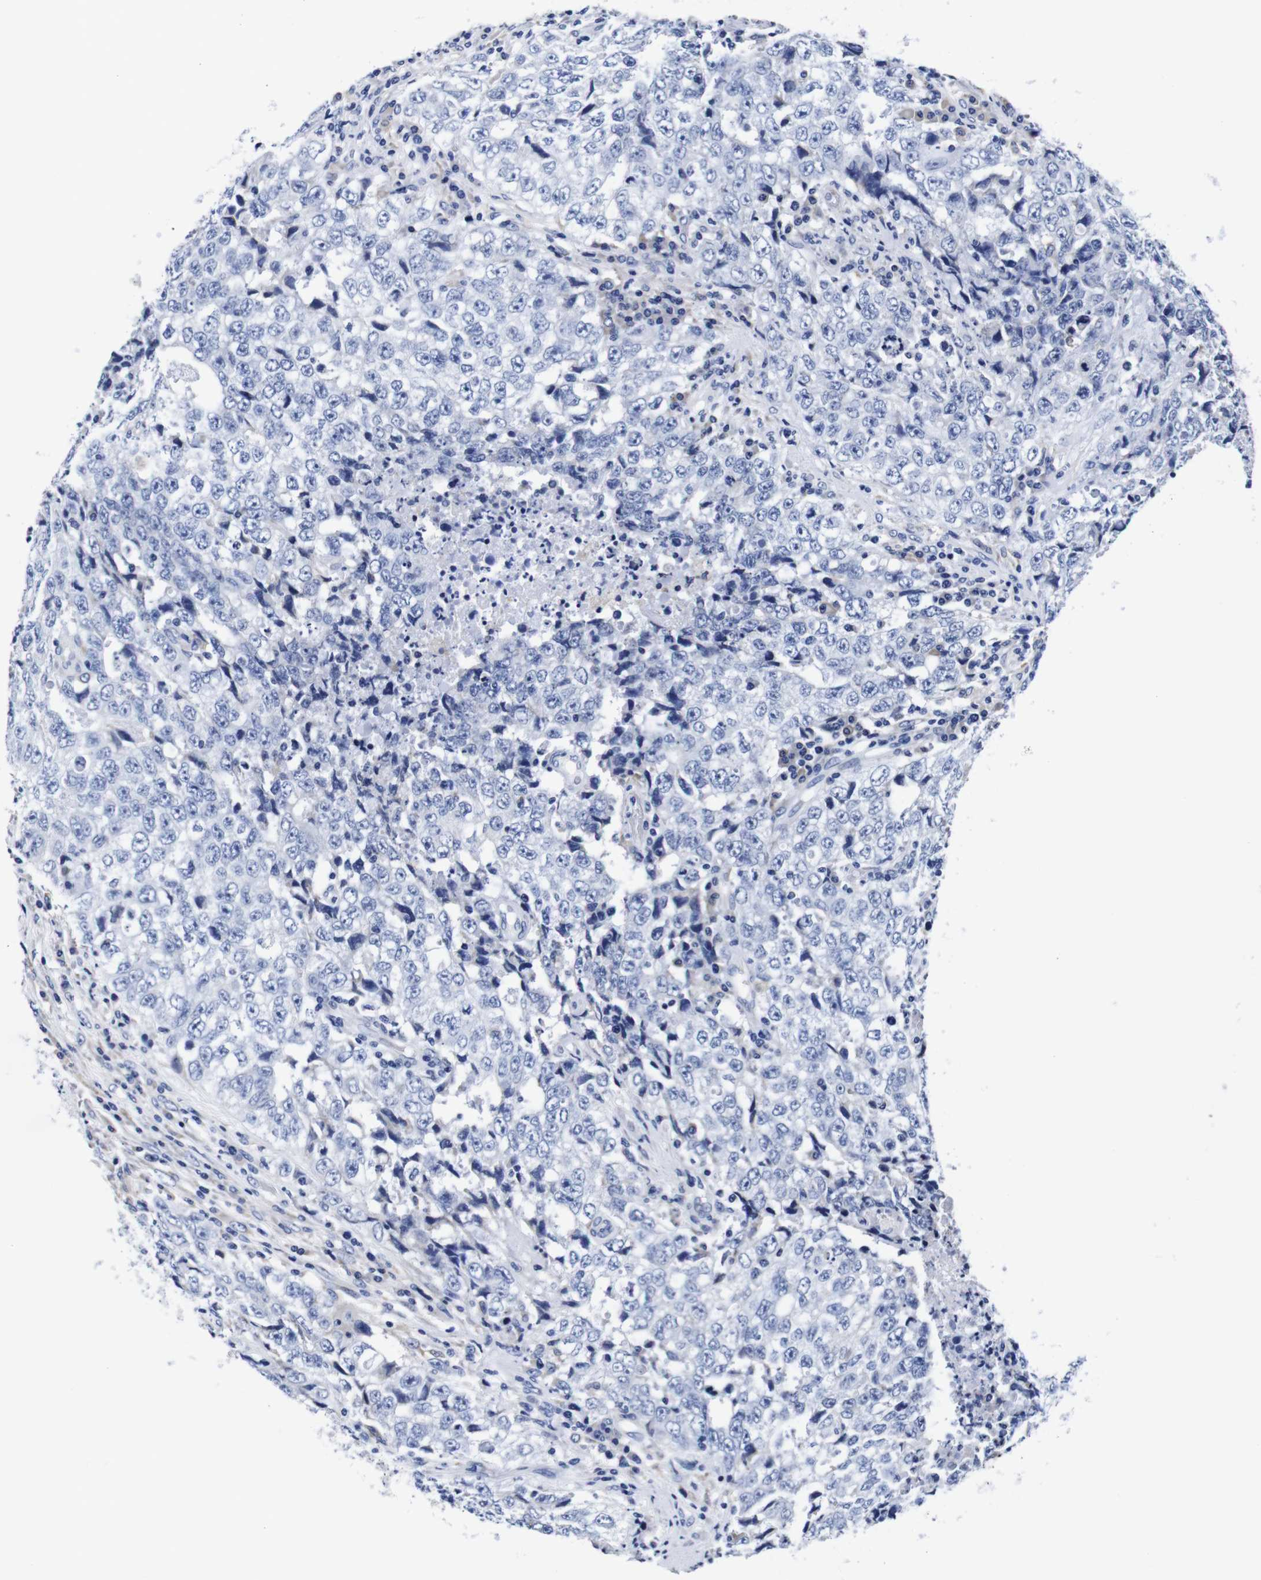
{"staining": {"intensity": "negative", "quantity": "none", "location": "none"}, "tissue": "testis cancer", "cell_type": "Tumor cells", "image_type": "cancer", "snomed": [{"axis": "morphology", "description": "Necrosis, NOS"}, {"axis": "morphology", "description": "Carcinoma, Embryonal, NOS"}, {"axis": "topography", "description": "Testis"}], "caption": "Immunohistochemistry photomicrograph of human embryonal carcinoma (testis) stained for a protein (brown), which displays no staining in tumor cells.", "gene": "CLEC4G", "patient": {"sex": "male", "age": 19}}